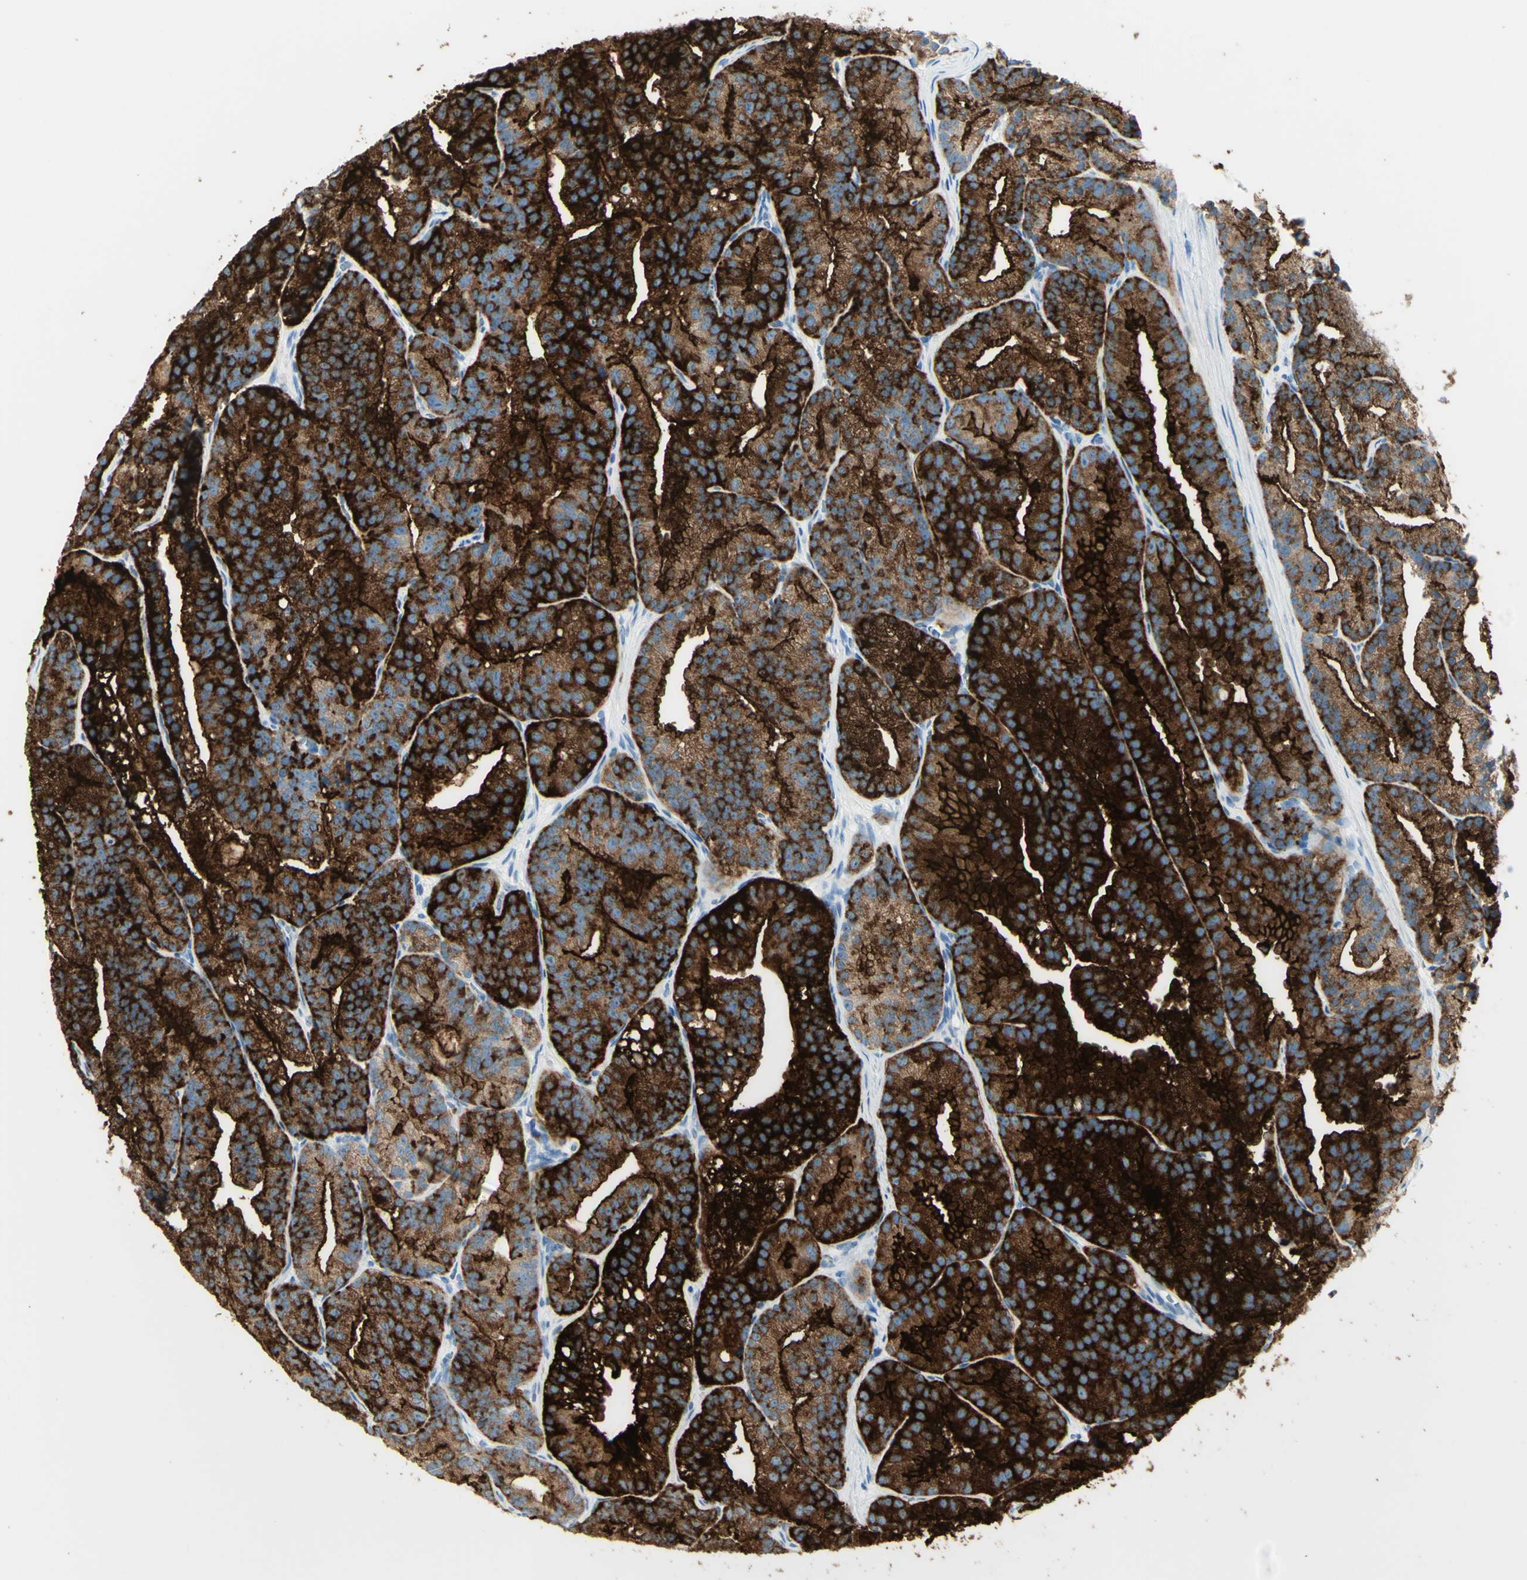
{"staining": {"intensity": "strong", "quantity": ">75%", "location": "cytoplasmic/membranous"}, "tissue": "prostate cancer", "cell_type": "Tumor cells", "image_type": "cancer", "snomed": [{"axis": "morphology", "description": "Adenocarcinoma, Low grade"}, {"axis": "topography", "description": "Prostate"}], "caption": "Immunohistochemical staining of prostate cancer shows high levels of strong cytoplasmic/membranous staining in about >75% of tumor cells. The staining was performed using DAB, with brown indicating positive protein expression. Nuclei are stained blue with hematoxylin.", "gene": "TSPAN1", "patient": {"sex": "male", "age": 89}}